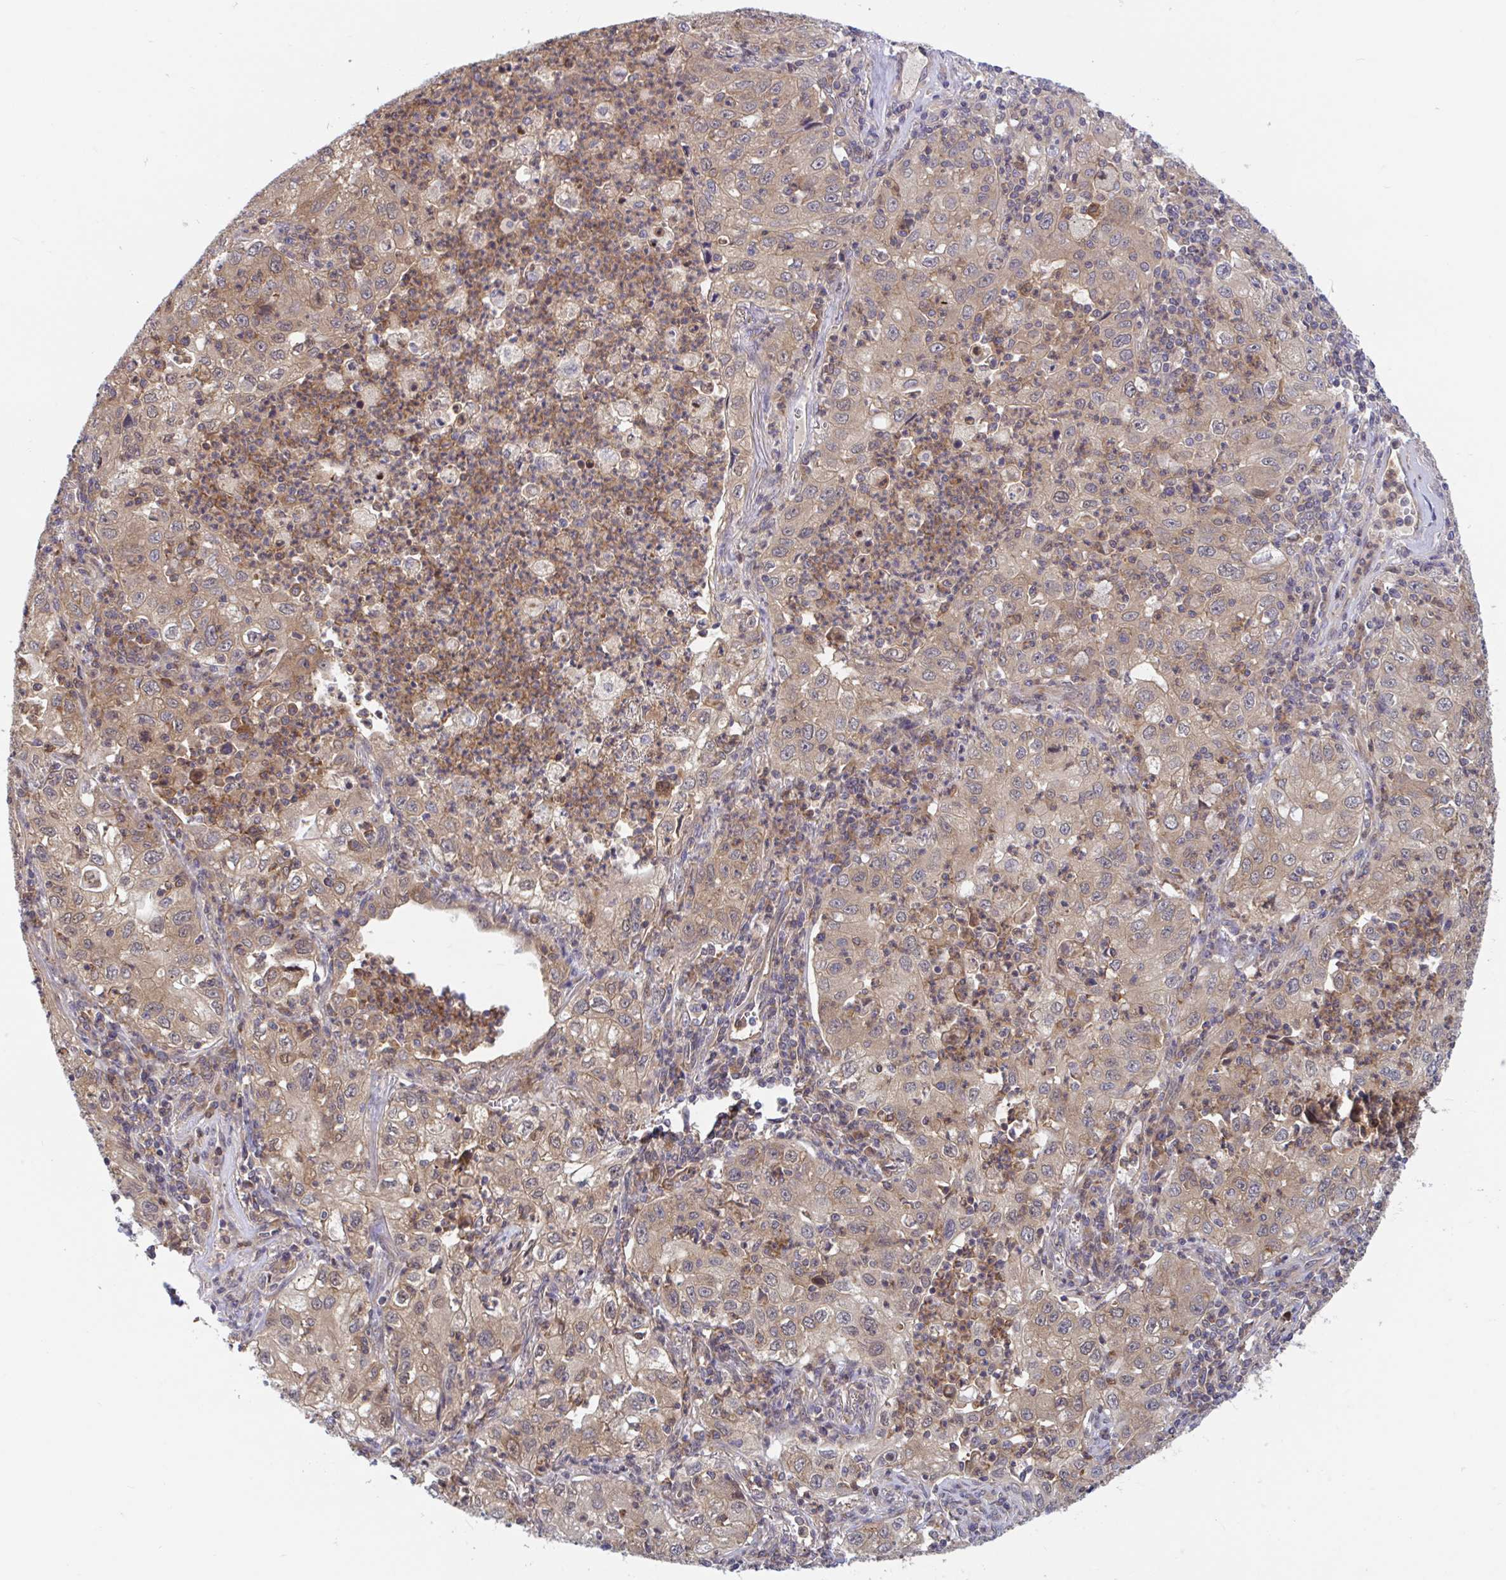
{"staining": {"intensity": "moderate", "quantity": ">75%", "location": "cytoplasmic/membranous,nuclear"}, "tissue": "lung cancer", "cell_type": "Tumor cells", "image_type": "cancer", "snomed": [{"axis": "morphology", "description": "Squamous cell carcinoma, NOS"}, {"axis": "topography", "description": "Lung"}], "caption": "A brown stain shows moderate cytoplasmic/membranous and nuclear staining of a protein in squamous cell carcinoma (lung) tumor cells. Nuclei are stained in blue.", "gene": "LMNTD2", "patient": {"sex": "male", "age": 71}}